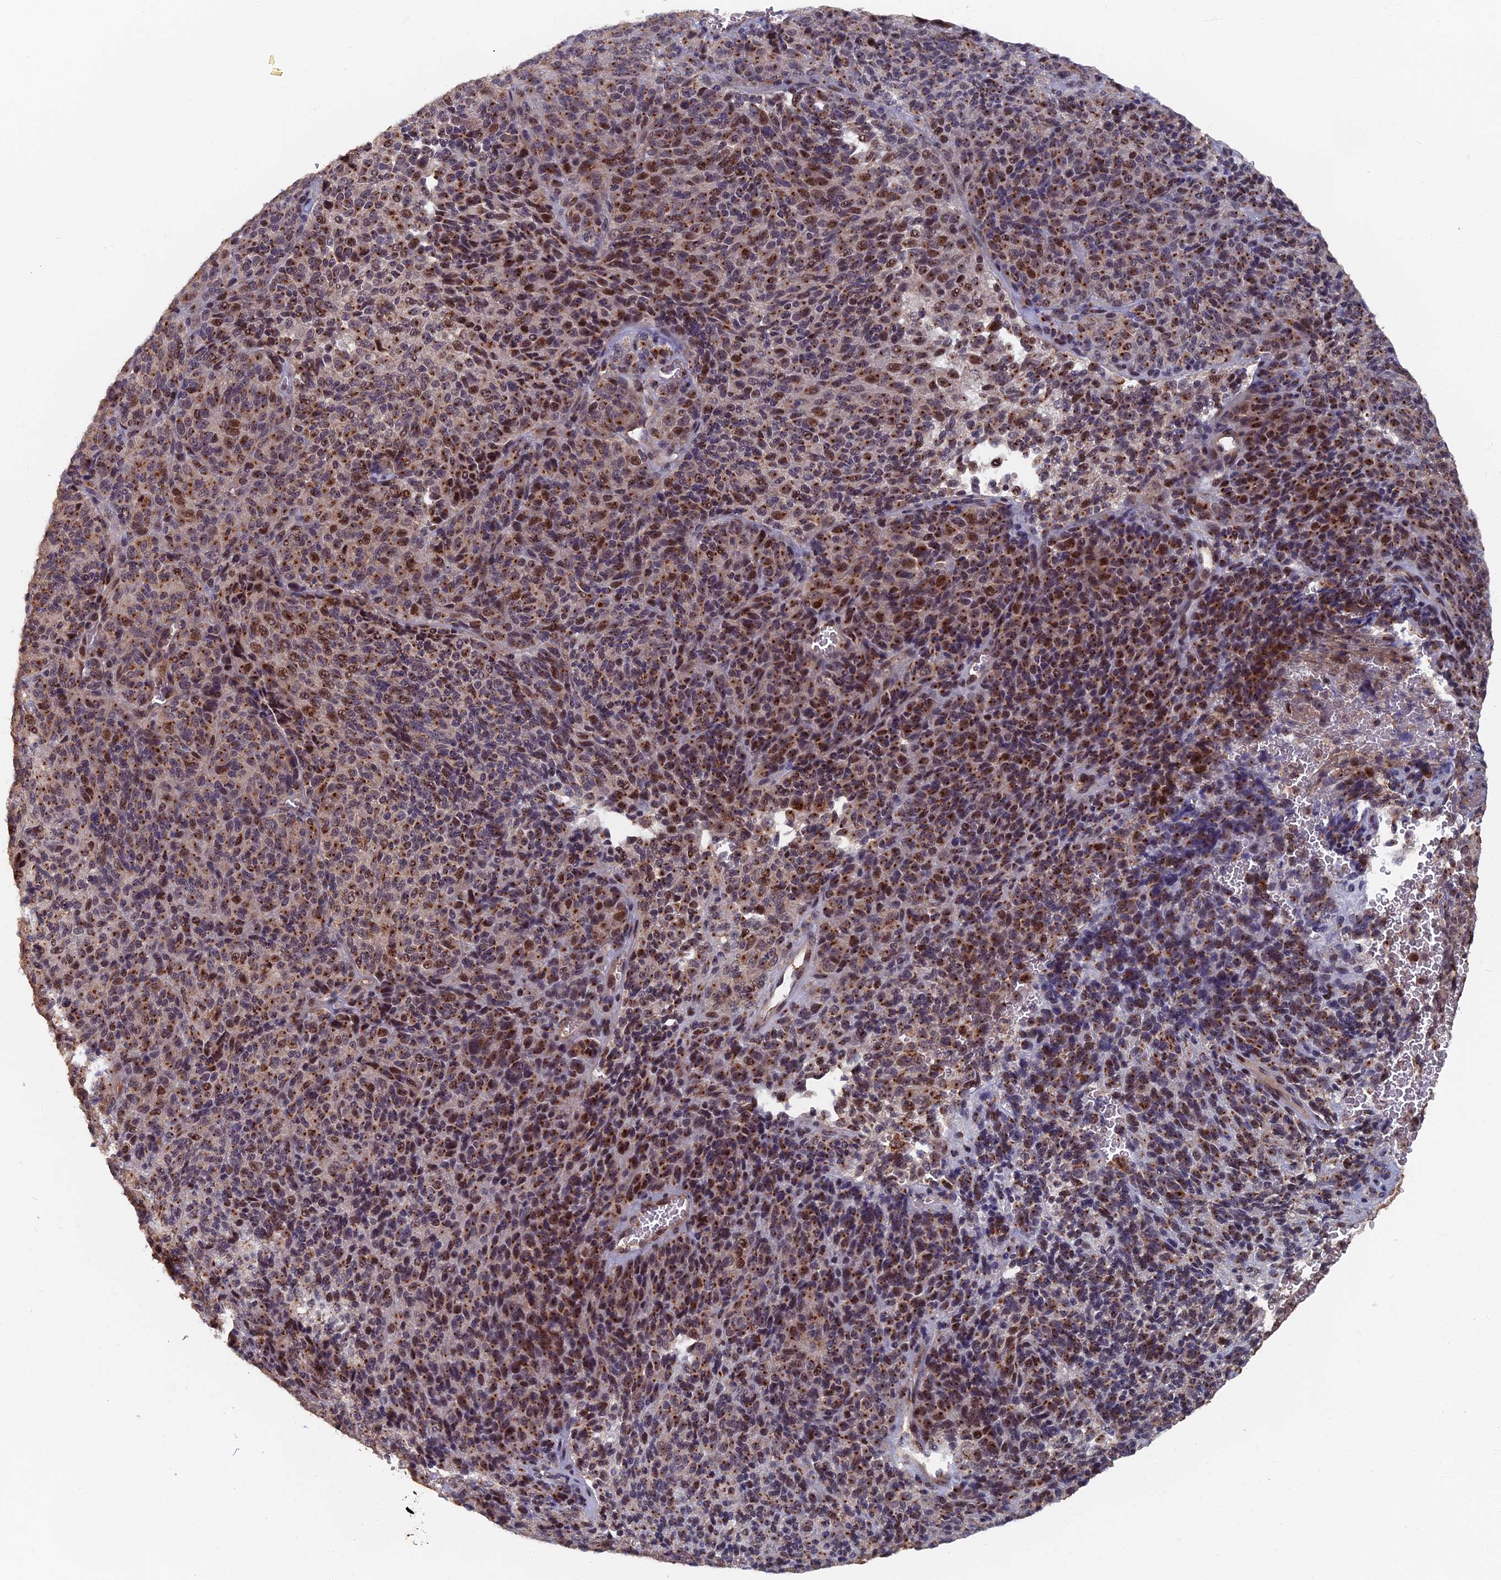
{"staining": {"intensity": "strong", "quantity": ">75%", "location": "cytoplasmic/membranous"}, "tissue": "melanoma", "cell_type": "Tumor cells", "image_type": "cancer", "snomed": [{"axis": "morphology", "description": "Malignant melanoma, Metastatic site"}, {"axis": "topography", "description": "Brain"}], "caption": "Approximately >75% of tumor cells in malignant melanoma (metastatic site) demonstrate strong cytoplasmic/membranous protein positivity as visualized by brown immunohistochemical staining.", "gene": "RASGRF1", "patient": {"sex": "female", "age": 56}}